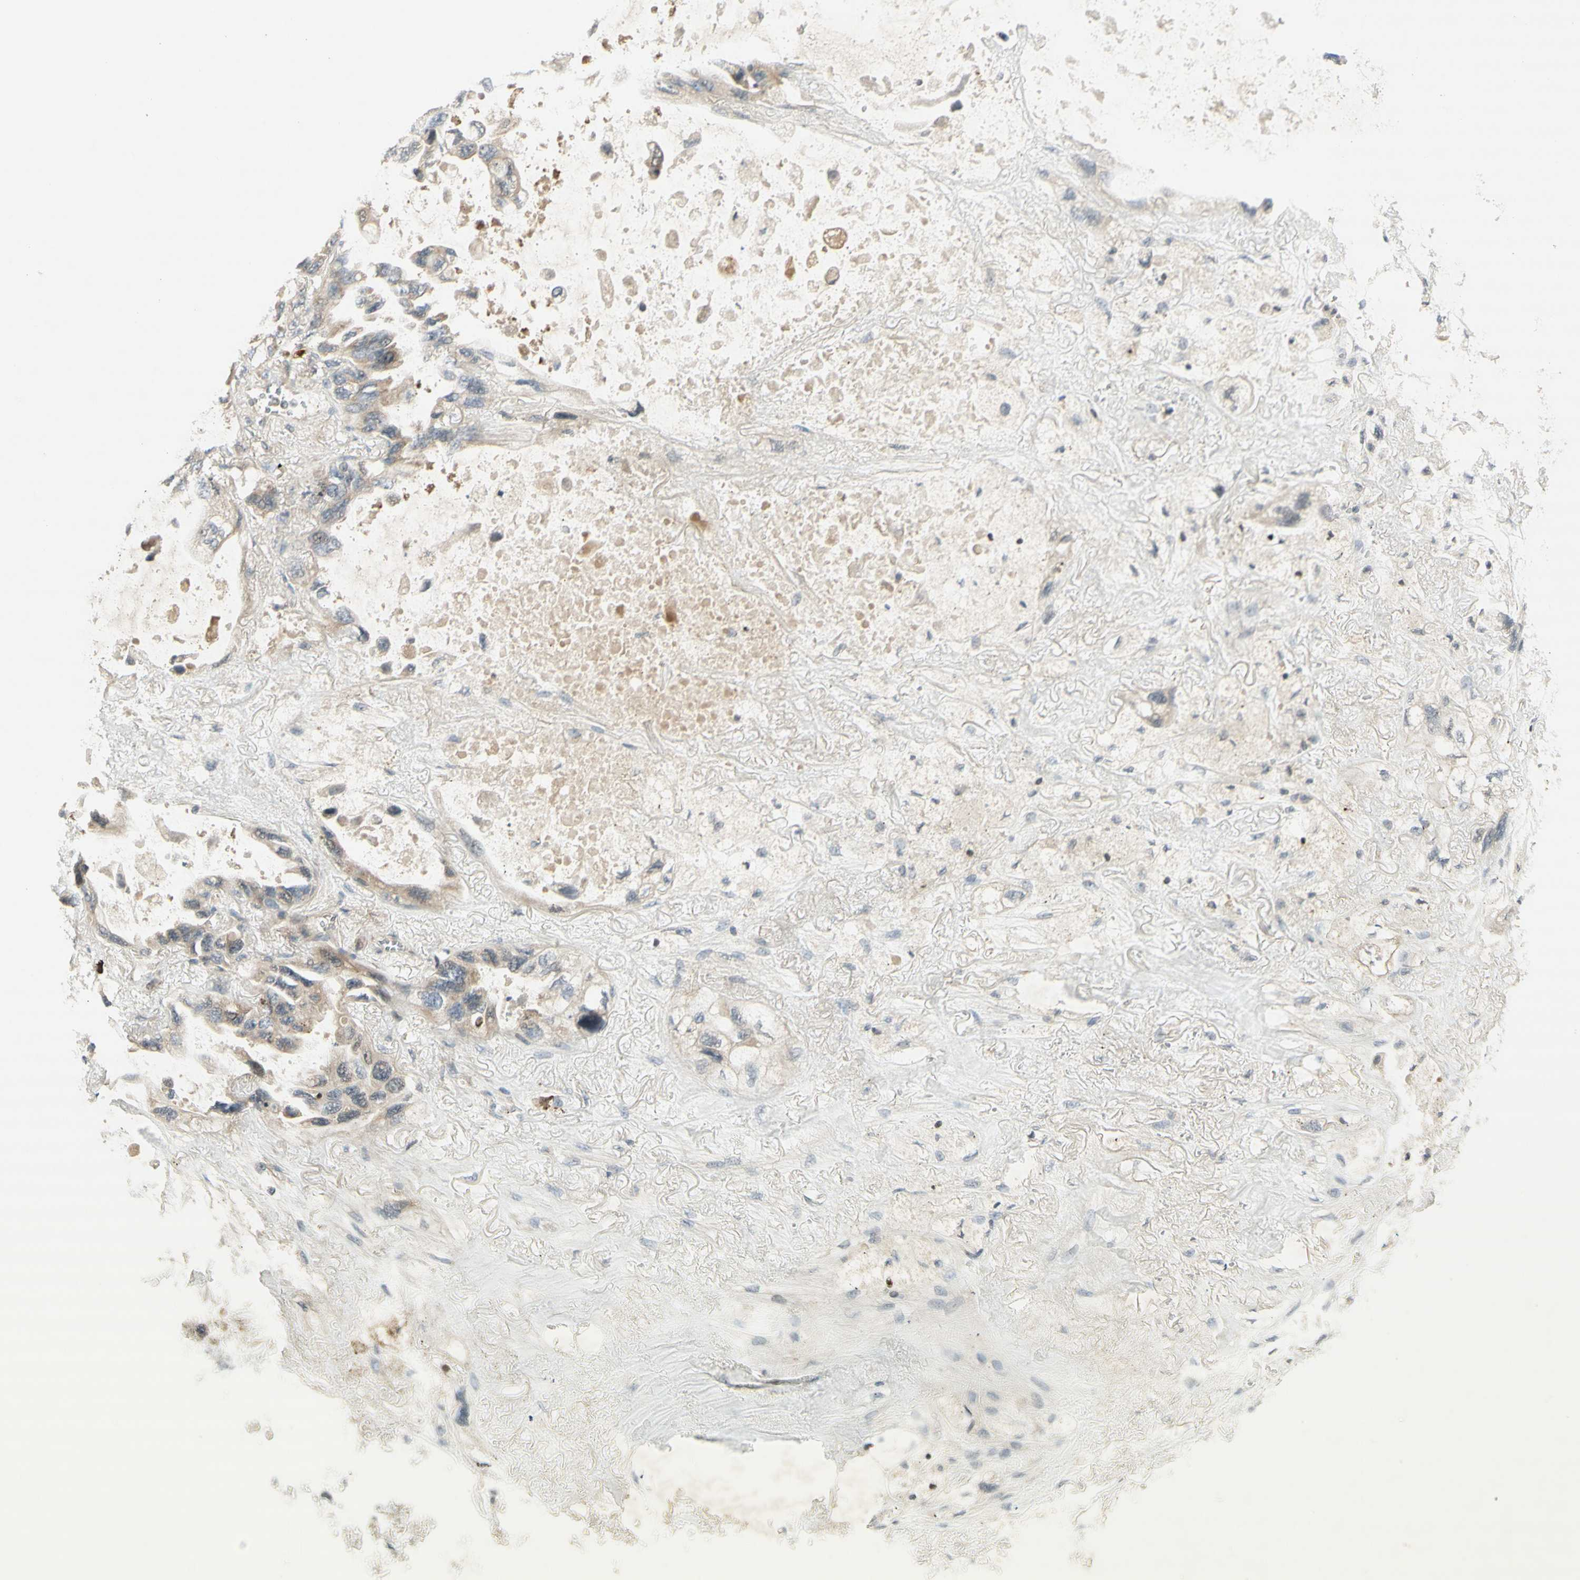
{"staining": {"intensity": "moderate", "quantity": "25%-75%", "location": "cytoplasmic/membranous"}, "tissue": "lung cancer", "cell_type": "Tumor cells", "image_type": "cancer", "snomed": [{"axis": "morphology", "description": "Squamous cell carcinoma, NOS"}, {"axis": "topography", "description": "Lung"}], "caption": "Immunohistochemical staining of lung cancer exhibits medium levels of moderate cytoplasmic/membranous staining in about 25%-75% of tumor cells. Using DAB (3,3'-diaminobenzidine) (brown) and hematoxylin (blue) stains, captured at high magnification using brightfield microscopy.", "gene": "ETF1", "patient": {"sex": "female", "age": 73}}